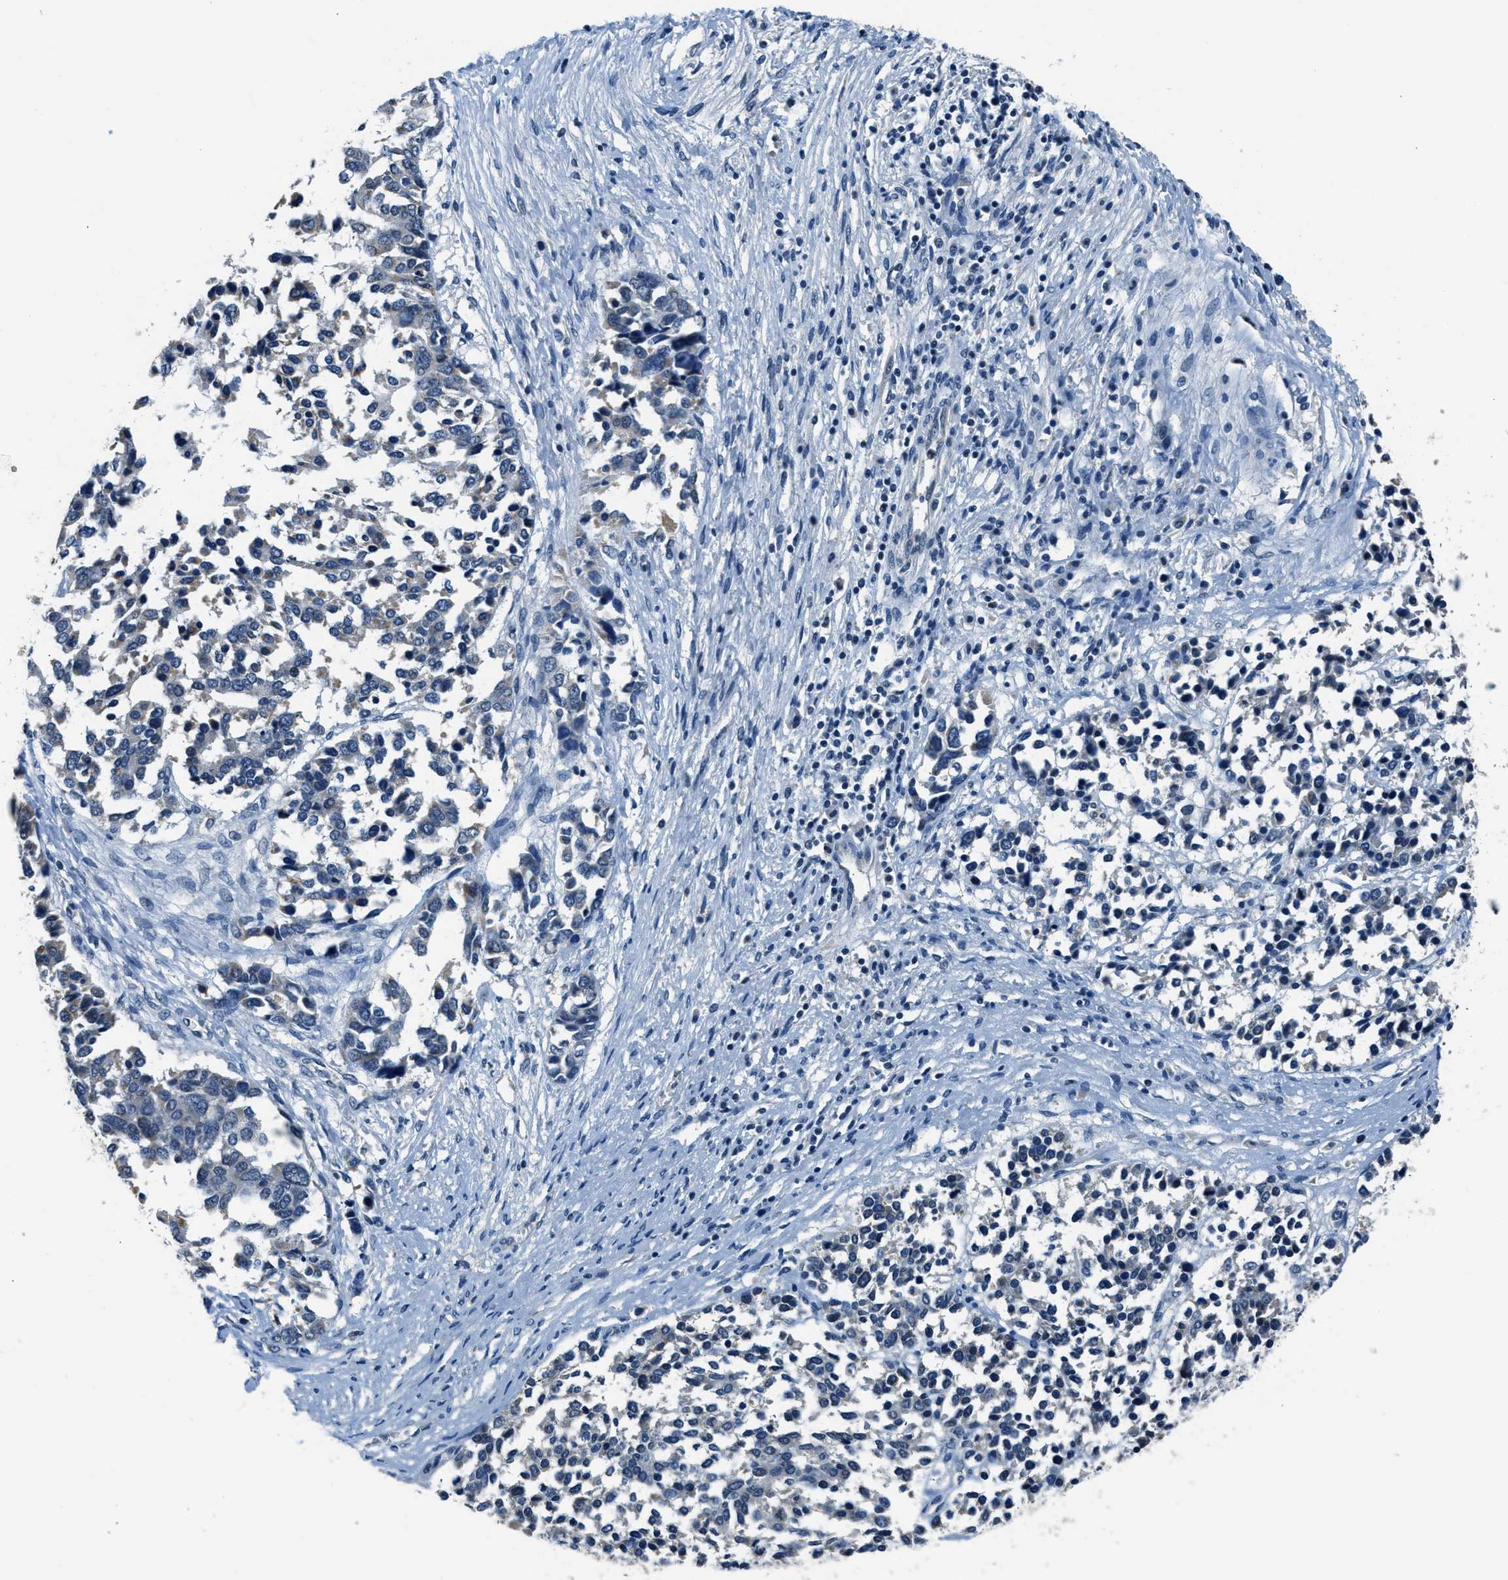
{"staining": {"intensity": "negative", "quantity": "none", "location": "none"}, "tissue": "ovarian cancer", "cell_type": "Tumor cells", "image_type": "cancer", "snomed": [{"axis": "morphology", "description": "Cystadenocarcinoma, serous, NOS"}, {"axis": "topography", "description": "Ovary"}], "caption": "Immunohistochemistry of ovarian cancer (serous cystadenocarcinoma) shows no expression in tumor cells. (Stains: DAB (3,3'-diaminobenzidine) immunohistochemistry with hematoxylin counter stain, Microscopy: brightfield microscopy at high magnification).", "gene": "NME8", "patient": {"sex": "female", "age": 44}}